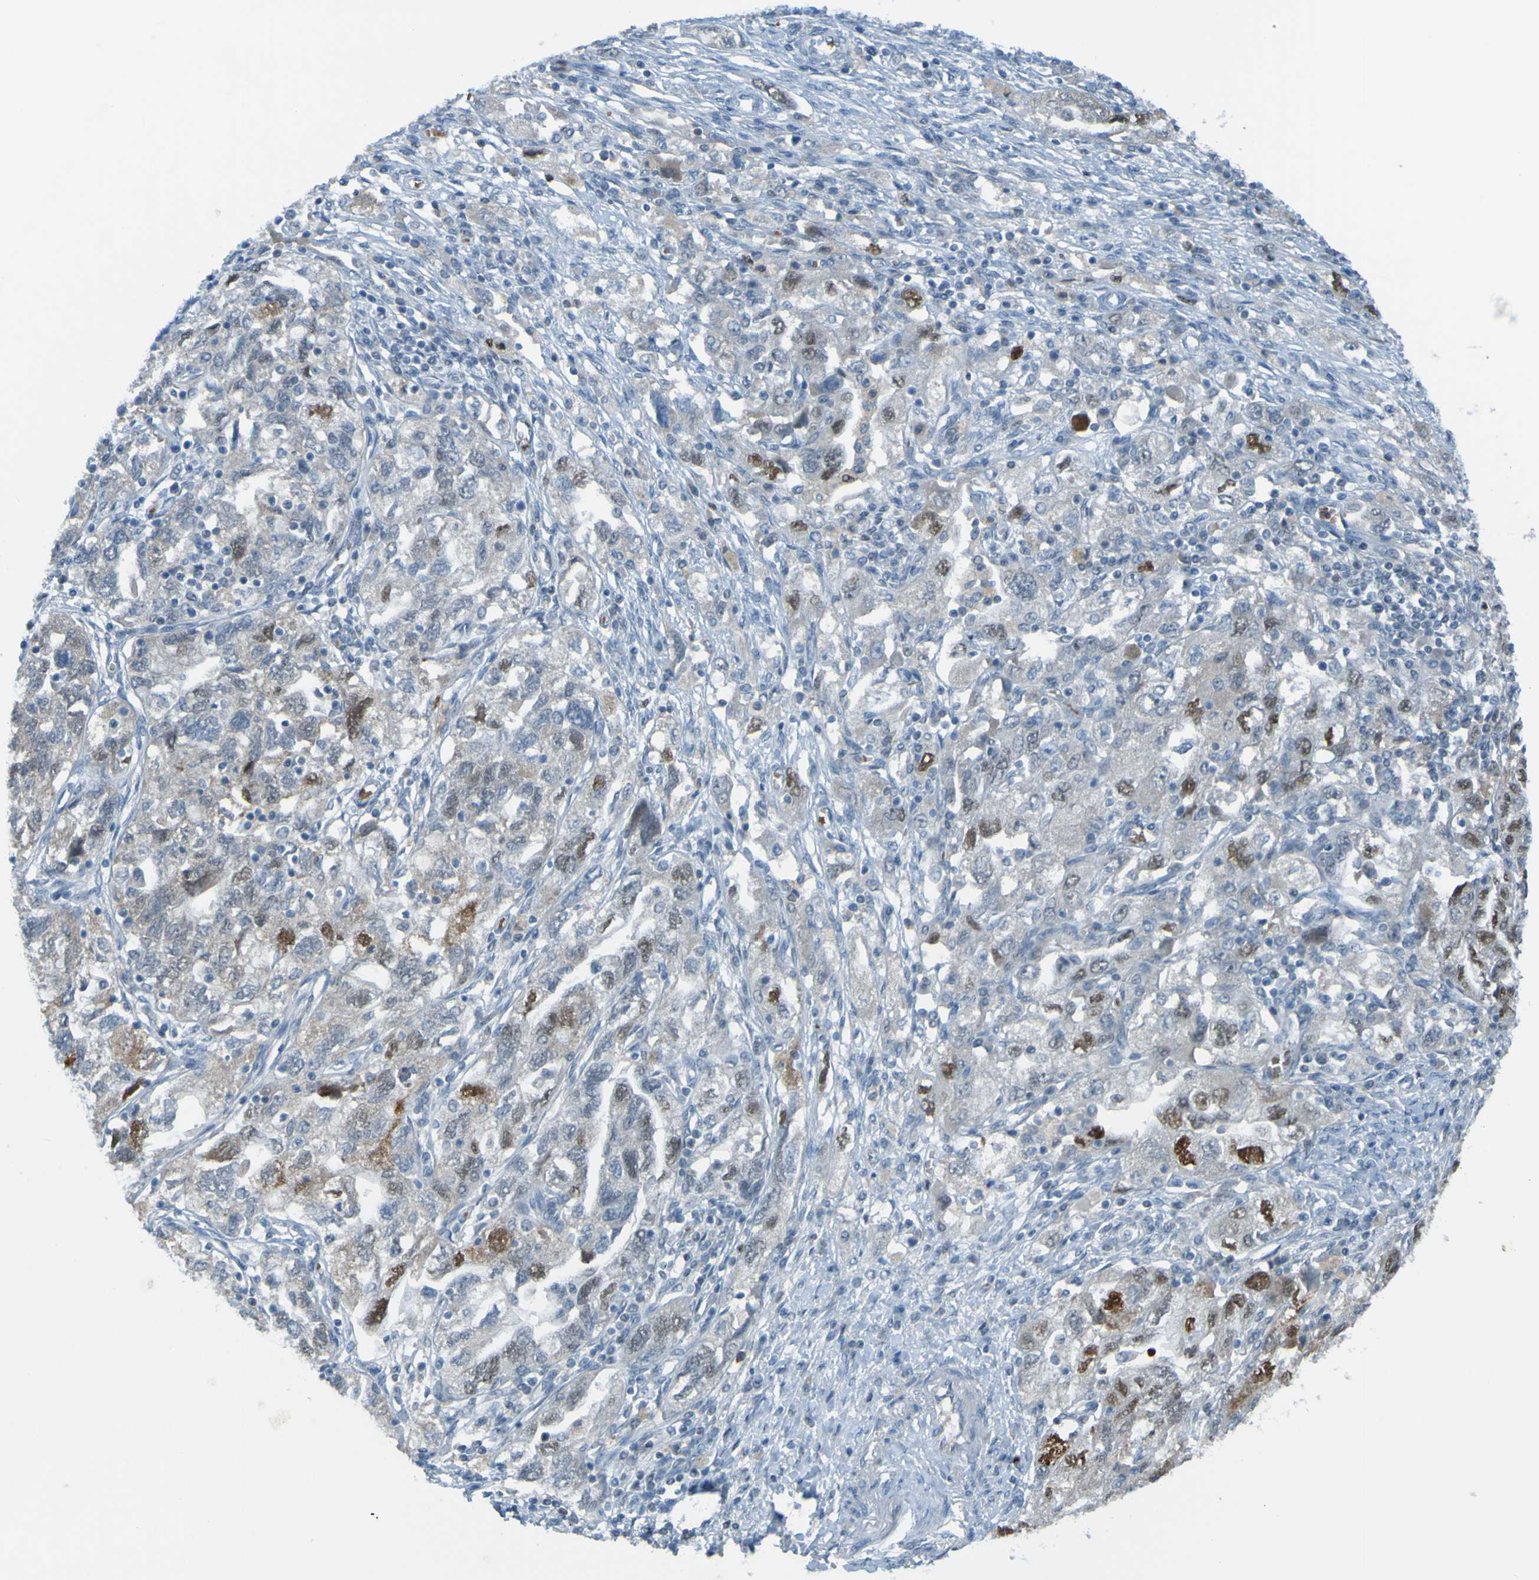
{"staining": {"intensity": "moderate", "quantity": "25%-75%", "location": "nuclear"}, "tissue": "ovarian cancer", "cell_type": "Tumor cells", "image_type": "cancer", "snomed": [{"axis": "morphology", "description": "Carcinoma, NOS"}, {"axis": "morphology", "description": "Cystadenocarcinoma, serous, NOS"}, {"axis": "topography", "description": "Ovary"}], "caption": "Tumor cells exhibit medium levels of moderate nuclear expression in about 25%-75% of cells in ovarian serous cystadenocarcinoma. The protein is stained brown, and the nuclei are stained in blue (DAB (3,3'-diaminobenzidine) IHC with brightfield microscopy, high magnification).", "gene": "USP36", "patient": {"sex": "female", "age": 69}}